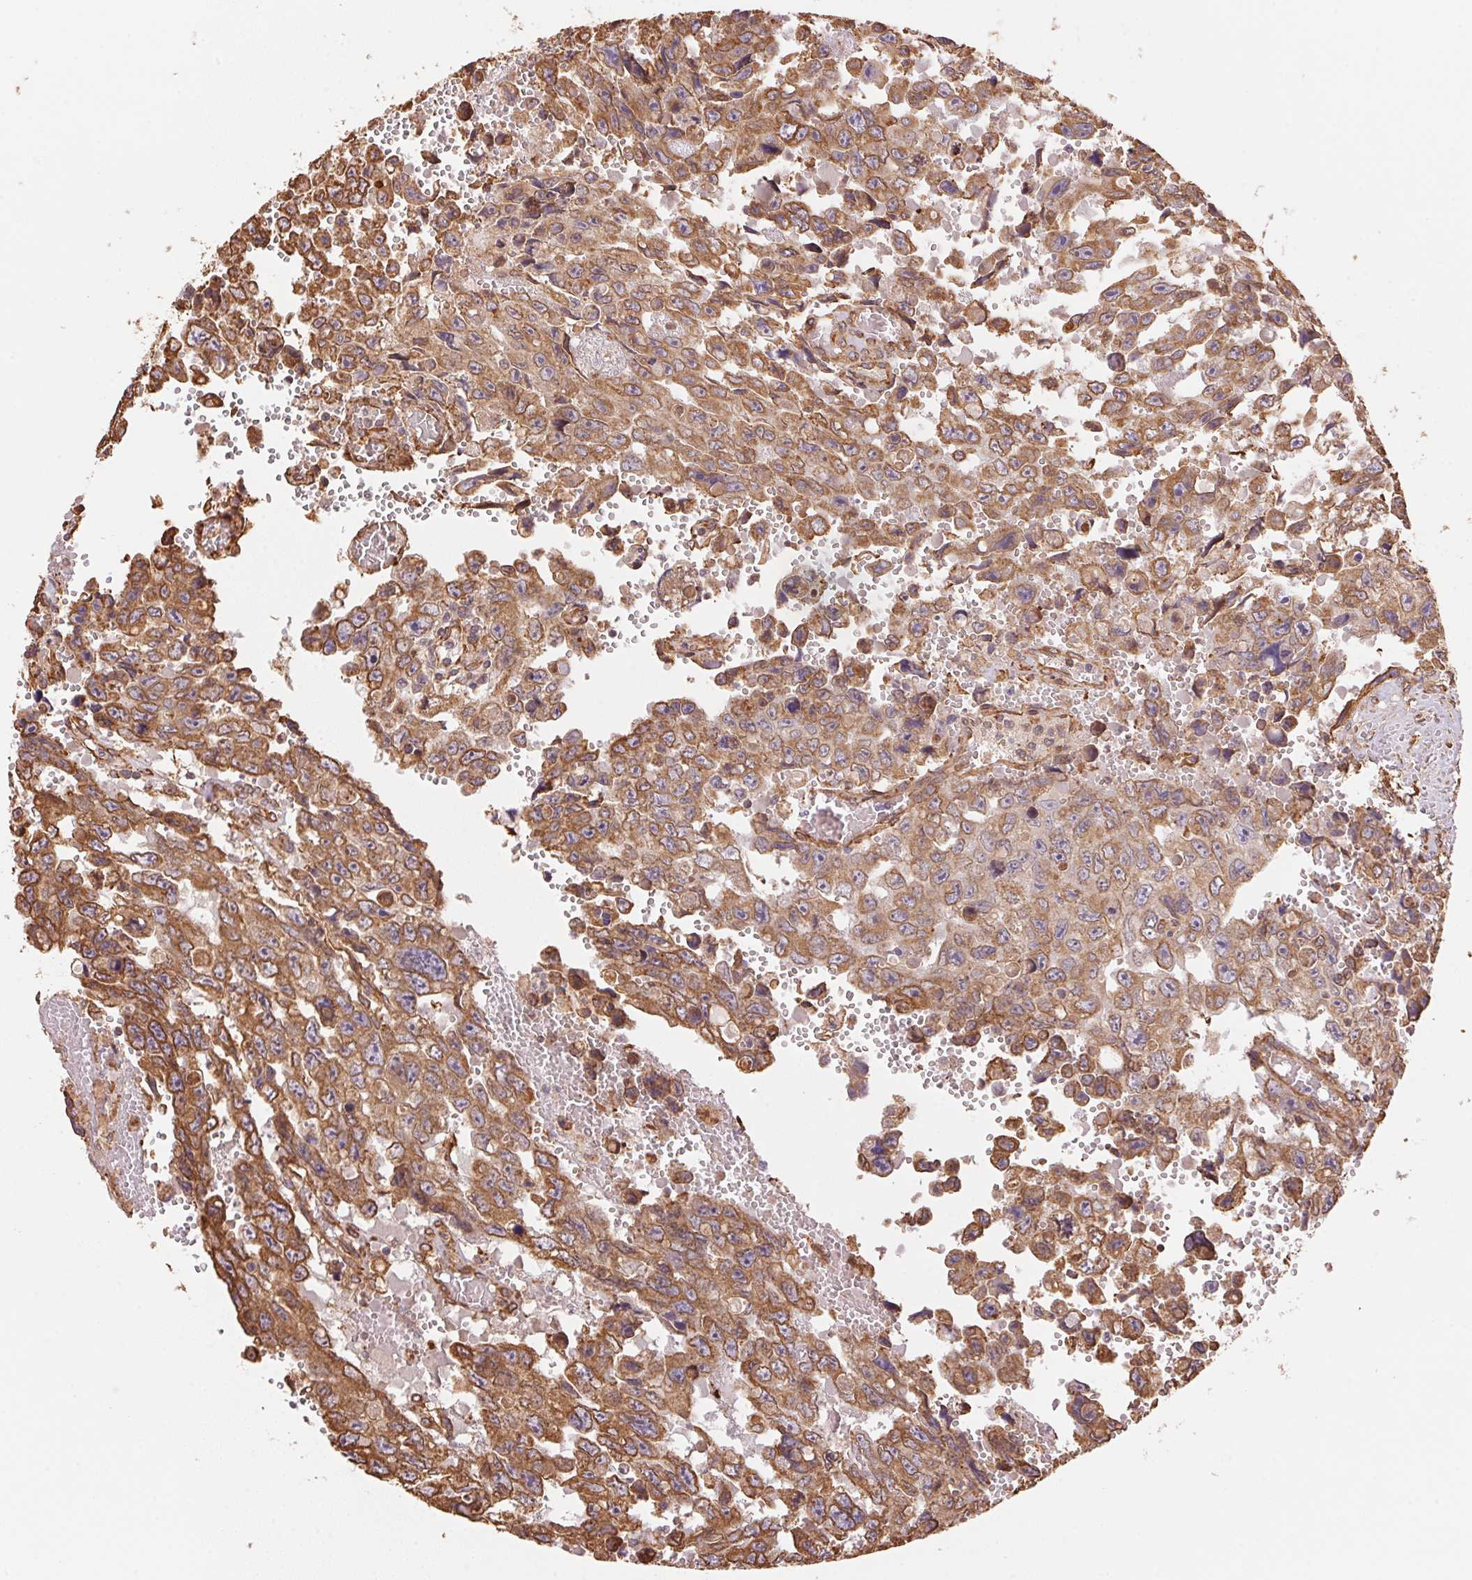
{"staining": {"intensity": "moderate", "quantity": ">75%", "location": "cytoplasmic/membranous"}, "tissue": "testis cancer", "cell_type": "Tumor cells", "image_type": "cancer", "snomed": [{"axis": "morphology", "description": "Seminoma, NOS"}, {"axis": "topography", "description": "Testis"}], "caption": "Tumor cells reveal medium levels of moderate cytoplasmic/membranous positivity in approximately >75% of cells in seminoma (testis). The staining was performed using DAB (3,3'-diaminobenzidine), with brown indicating positive protein expression. Nuclei are stained blue with hematoxylin.", "gene": "C6orf163", "patient": {"sex": "male", "age": 26}}